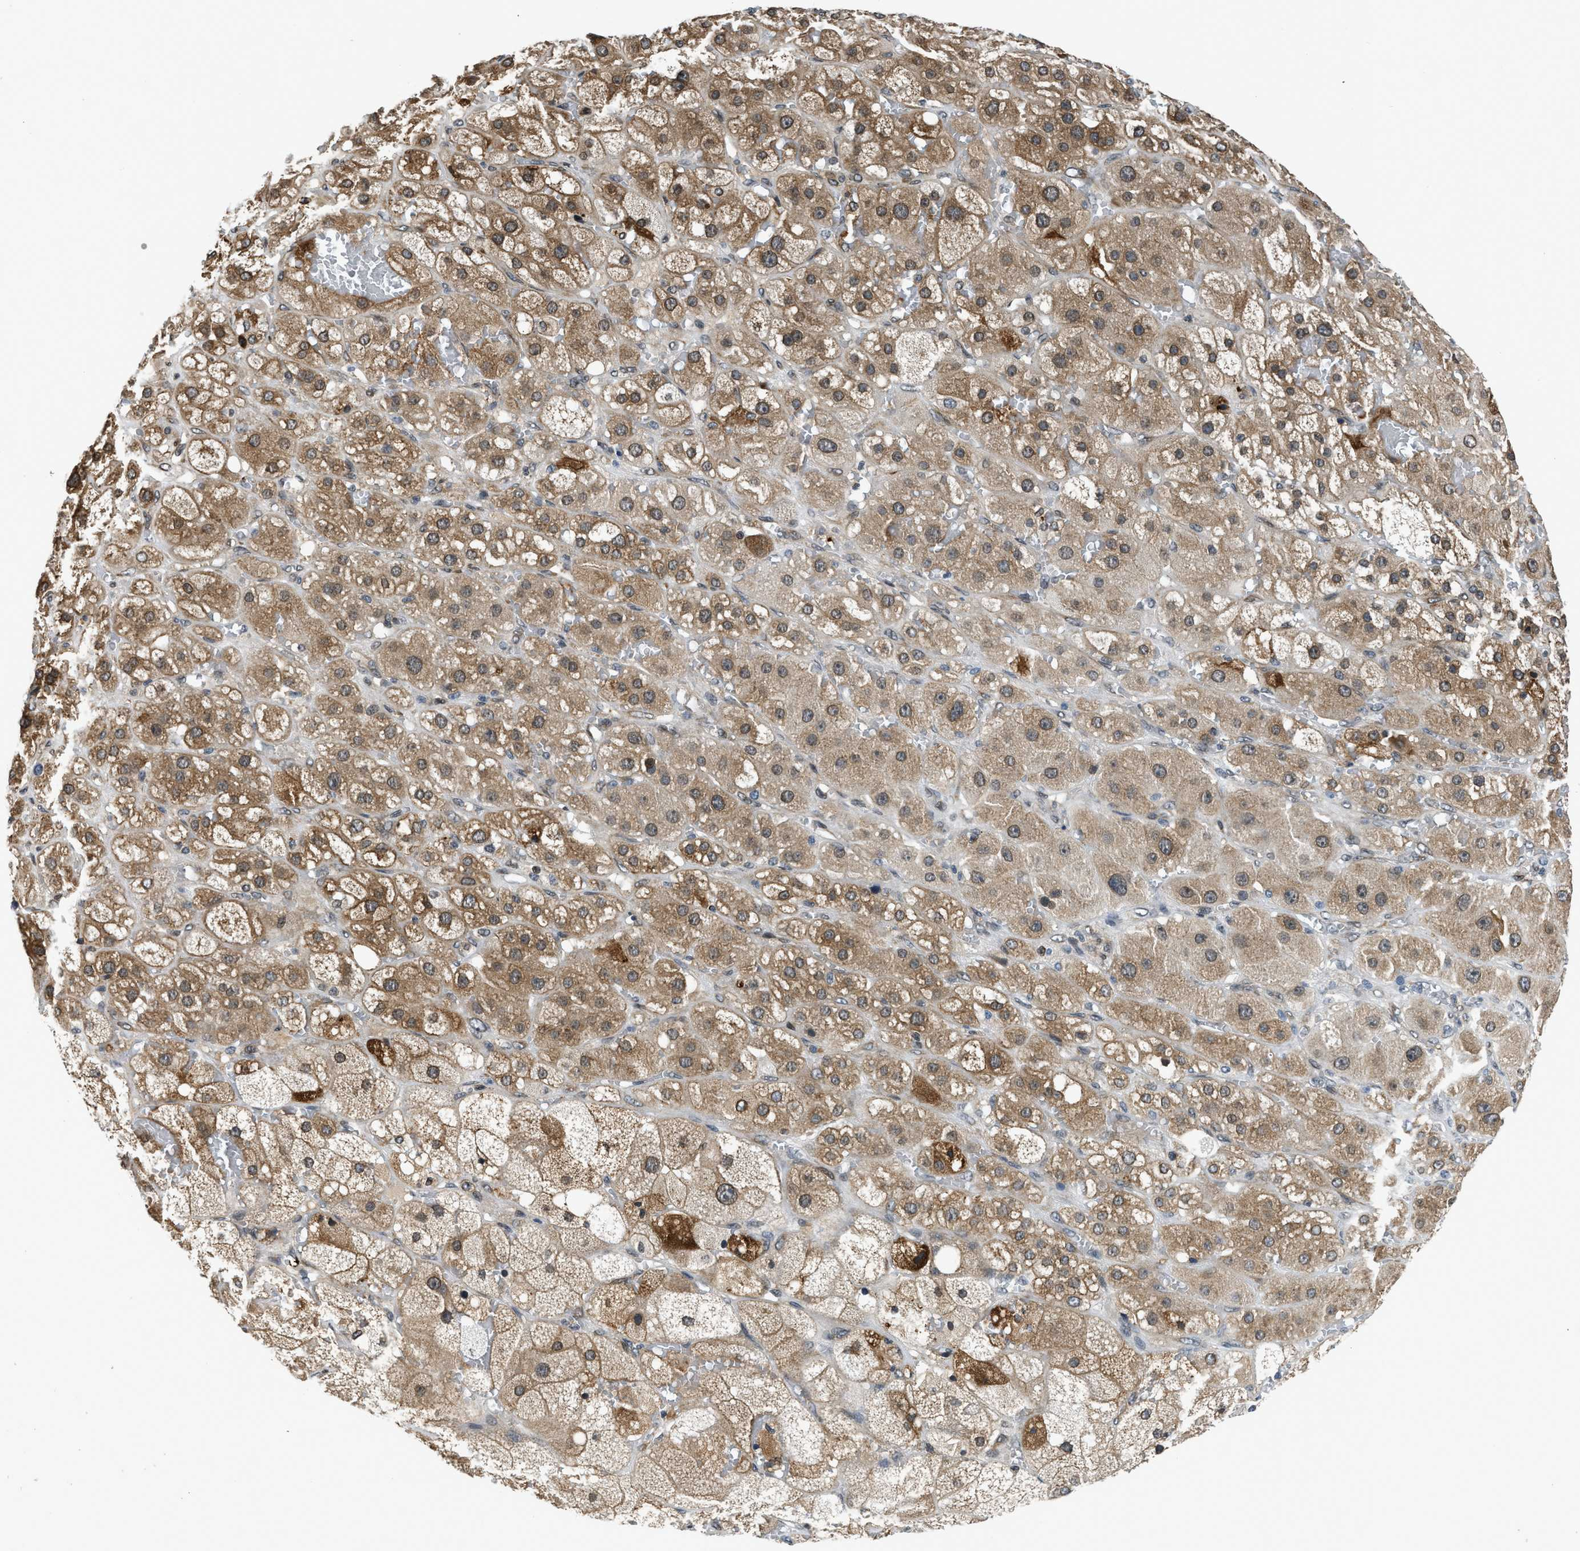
{"staining": {"intensity": "moderate", "quantity": ">75%", "location": "cytoplasmic/membranous,nuclear"}, "tissue": "adrenal gland", "cell_type": "Glandular cells", "image_type": "normal", "snomed": [{"axis": "morphology", "description": "Normal tissue, NOS"}, {"axis": "topography", "description": "Adrenal gland"}], "caption": "Adrenal gland stained with immunohistochemistry shows moderate cytoplasmic/membranous,nuclear positivity in approximately >75% of glandular cells. (DAB IHC with brightfield microscopy, high magnification).", "gene": "RETREG3", "patient": {"sex": "female", "age": 47}}